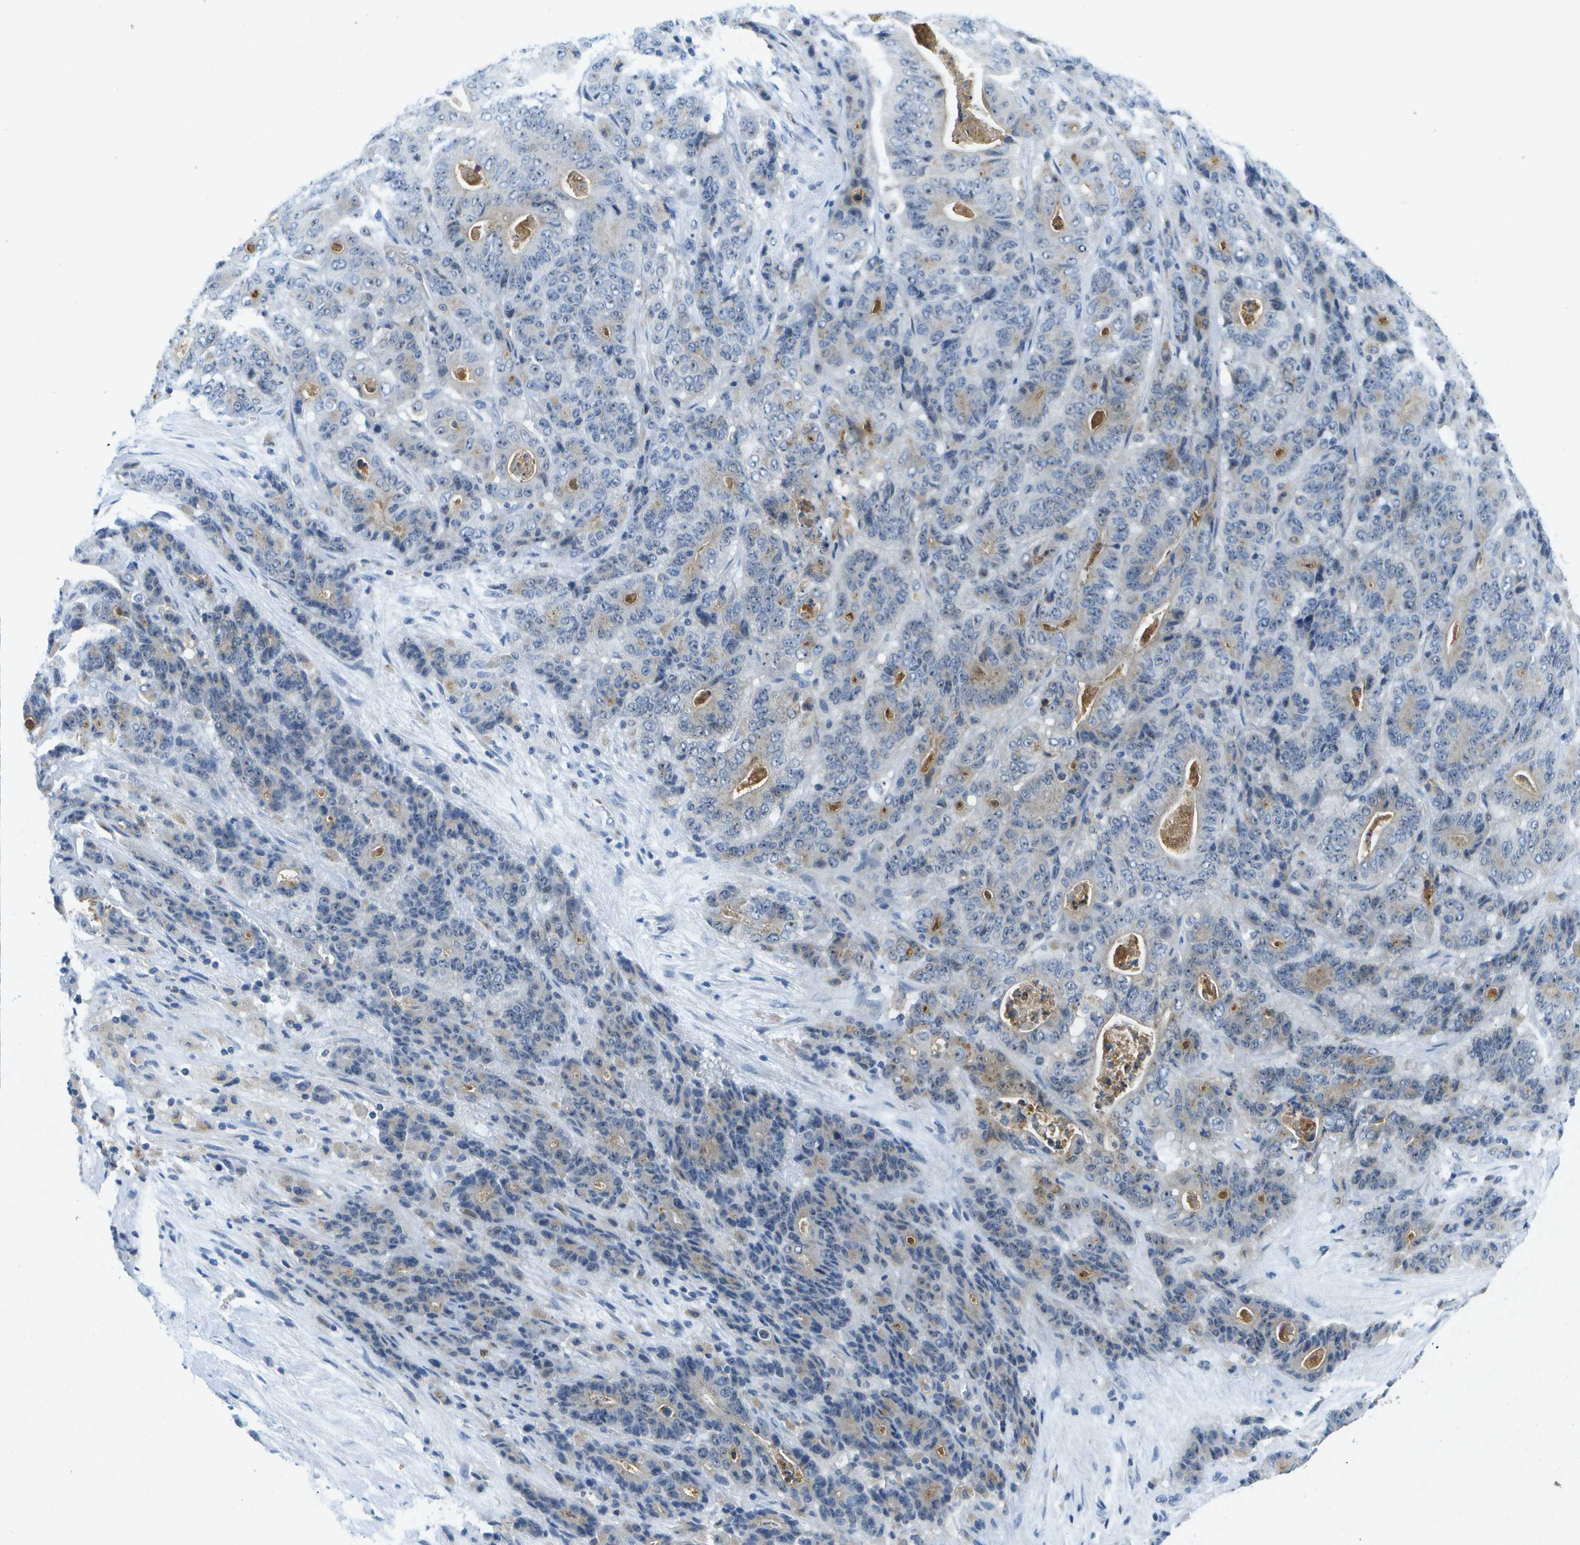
{"staining": {"intensity": "weak", "quantity": "<25%", "location": "cytoplasmic/membranous"}, "tissue": "stomach cancer", "cell_type": "Tumor cells", "image_type": "cancer", "snomed": [{"axis": "morphology", "description": "Adenocarcinoma, NOS"}, {"axis": "topography", "description": "Stomach"}], "caption": "The micrograph exhibits no significant expression in tumor cells of stomach cancer.", "gene": "LIPG", "patient": {"sex": "female", "age": 73}}